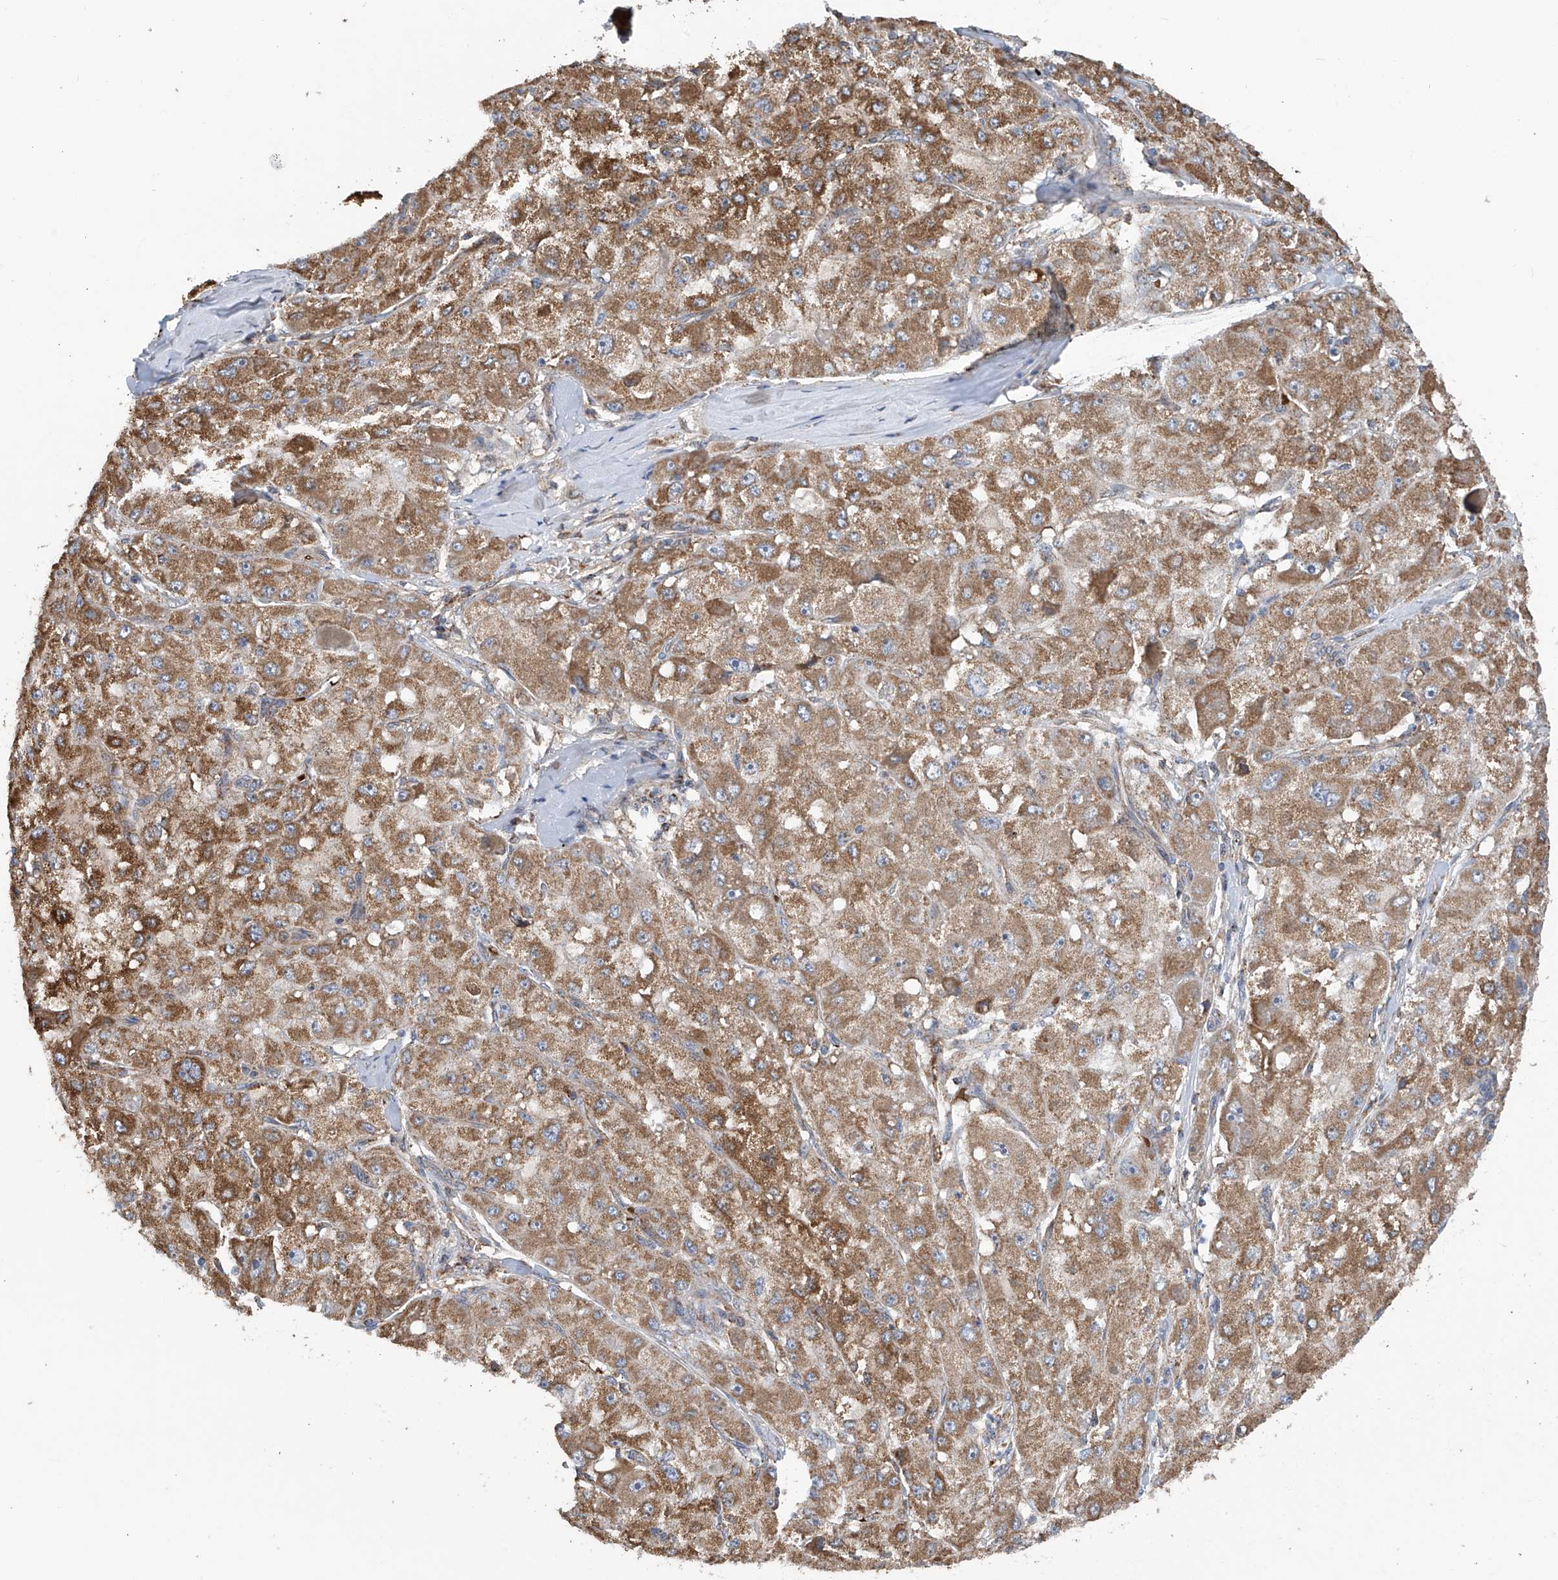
{"staining": {"intensity": "moderate", "quantity": ">75%", "location": "cytoplasmic/membranous"}, "tissue": "liver cancer", "cell_type": "Tumor cells", "image_type": "cancer", "snomed": [{"axis": "morphology", "description": "Carcinoma, Hepatocellular, NOS"}, {"axis": "topography", "description": "Liver"}], "caption": "Liver cancer (hepatocellular carcinoma) tissue demonstrates moderate cytoplasmic/membranous staining in about >75% of tumor cells", "gene": "COMMD1", "patient": {"sex": "male", "age": 80}}